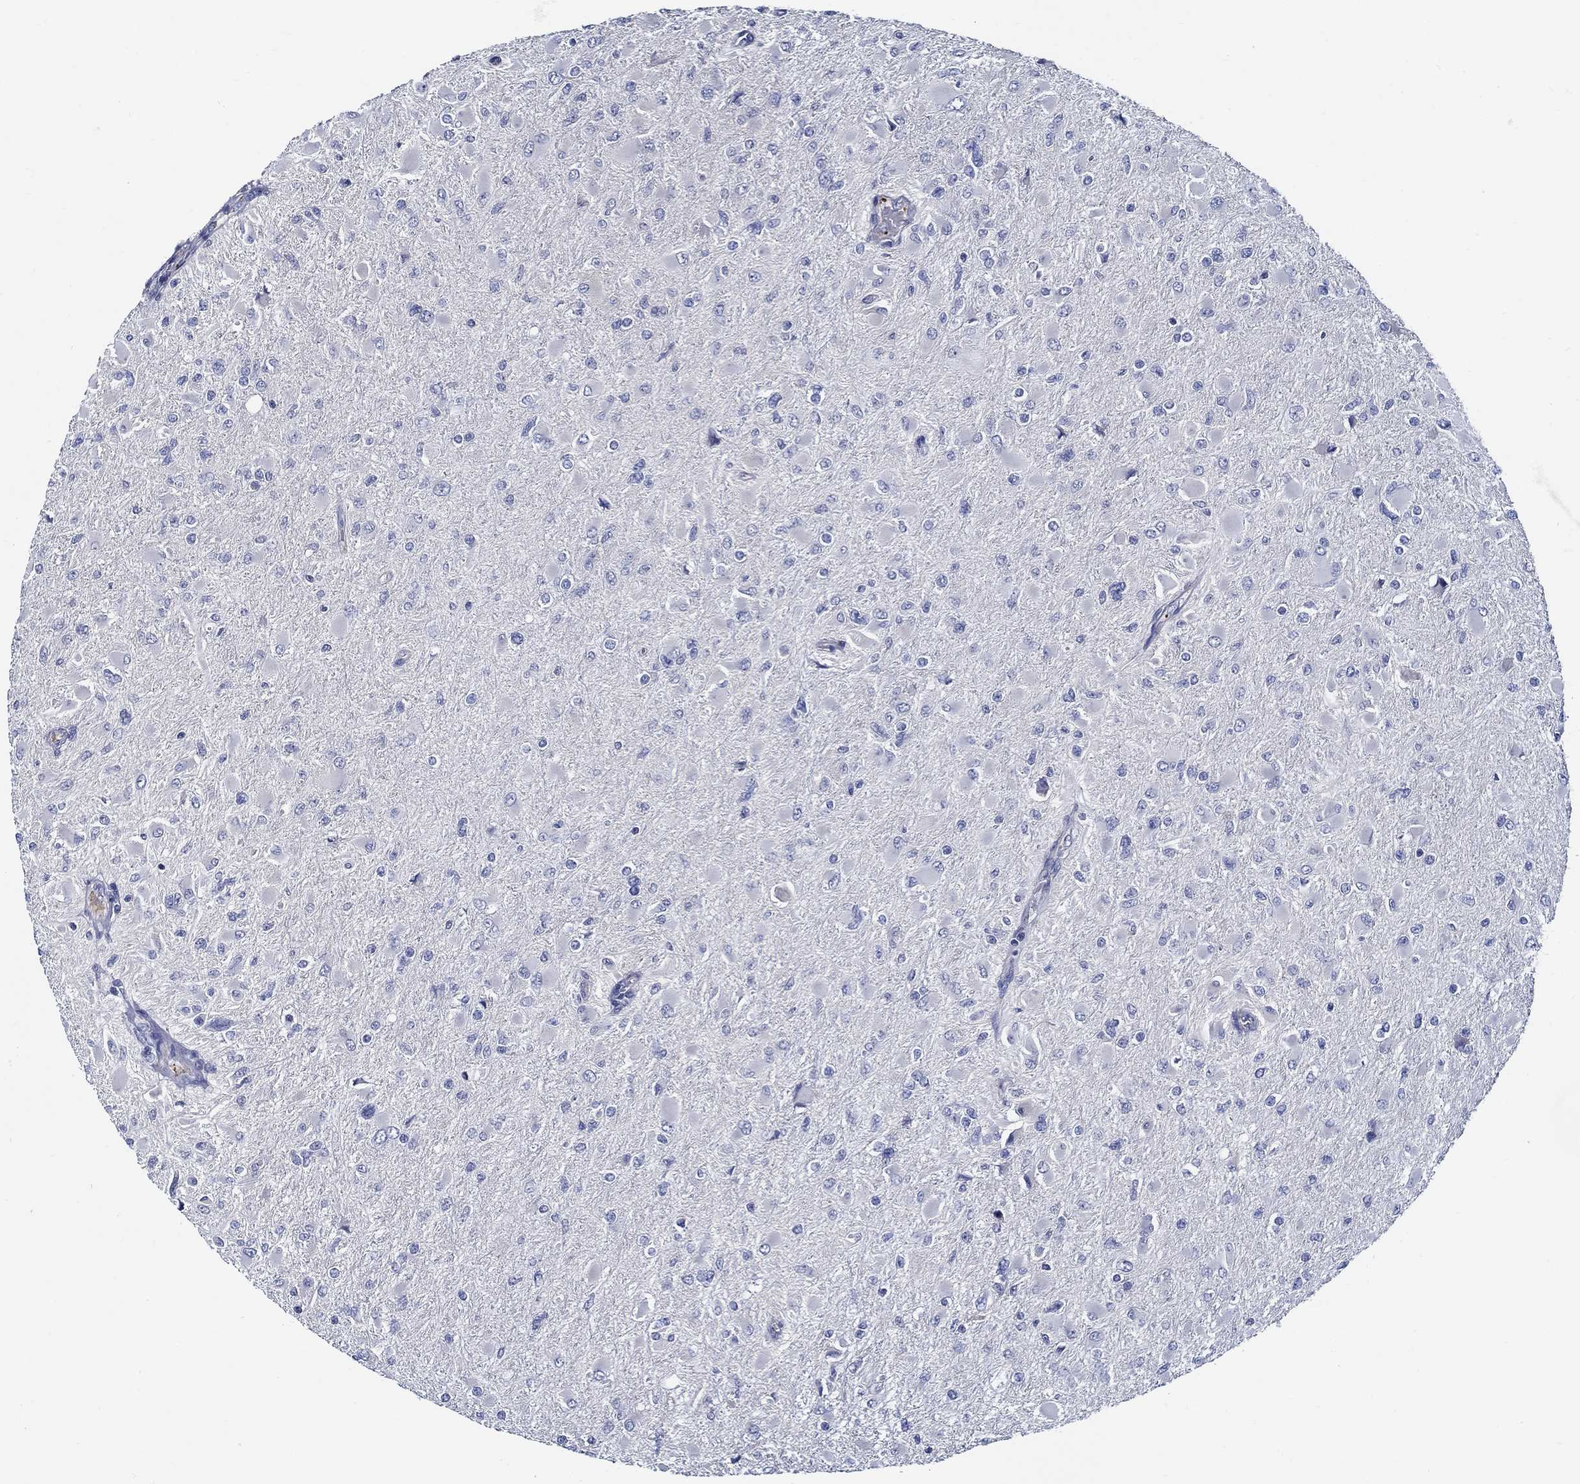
{"staining": {"intensity": "negative", "quantity": "none", "location": "none"}, "tissue": "glioma", "cell_type": "Tumor cells", "image_type": "cancer", "snomed": [{"axis": "morphology", "description": "Glioma, malignant, High grade"}, {"axis": "topography", "description": "Cerebral cortex"}], "caption": "DAB immunohistochemical staining of malignant high-grade glioma reveals no significant expression in tumor cells.", "gene": "ALOX12", "patient": {"sex": "female", "age": 36}}